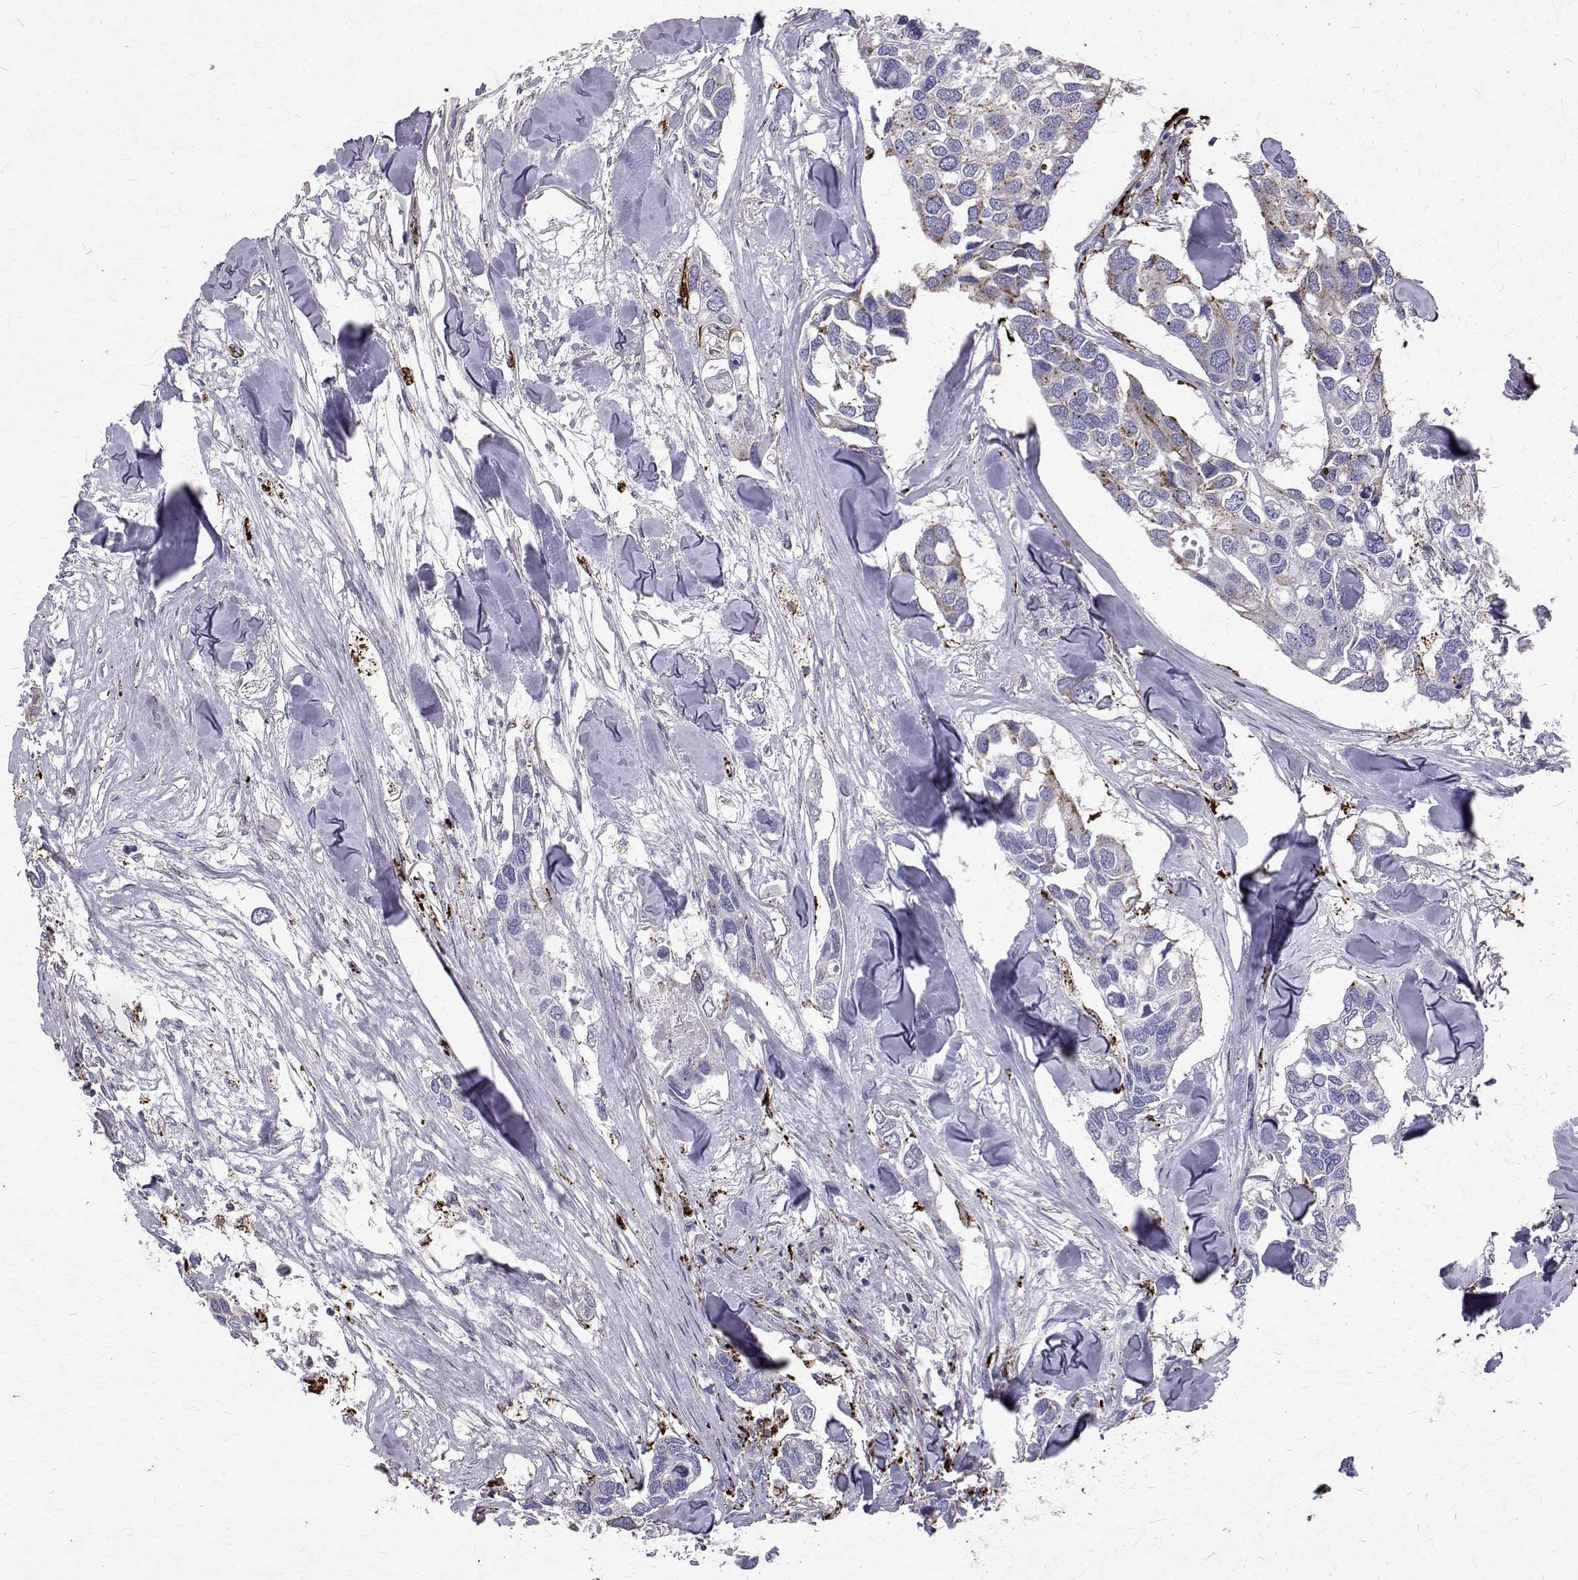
{"staining": {"intensity": "negative", "quantity": "none", "location": "none"}, "tissue": "breast cancer", "cell_type": "Tumor cells", "image_type": "cancer", "snomed": [{"axis": "morphology", "description": "Duct carcinoma"}, {"axis": "topography", "description": "Breast"}], "caption": "This is an immunohistochemistry (IHC) image of human breast cancer (invasive ductal carcinoma). There is no staining in tumor cells.", "gene": "TPP1", "patient": {"sex": "female", "age": 83}}